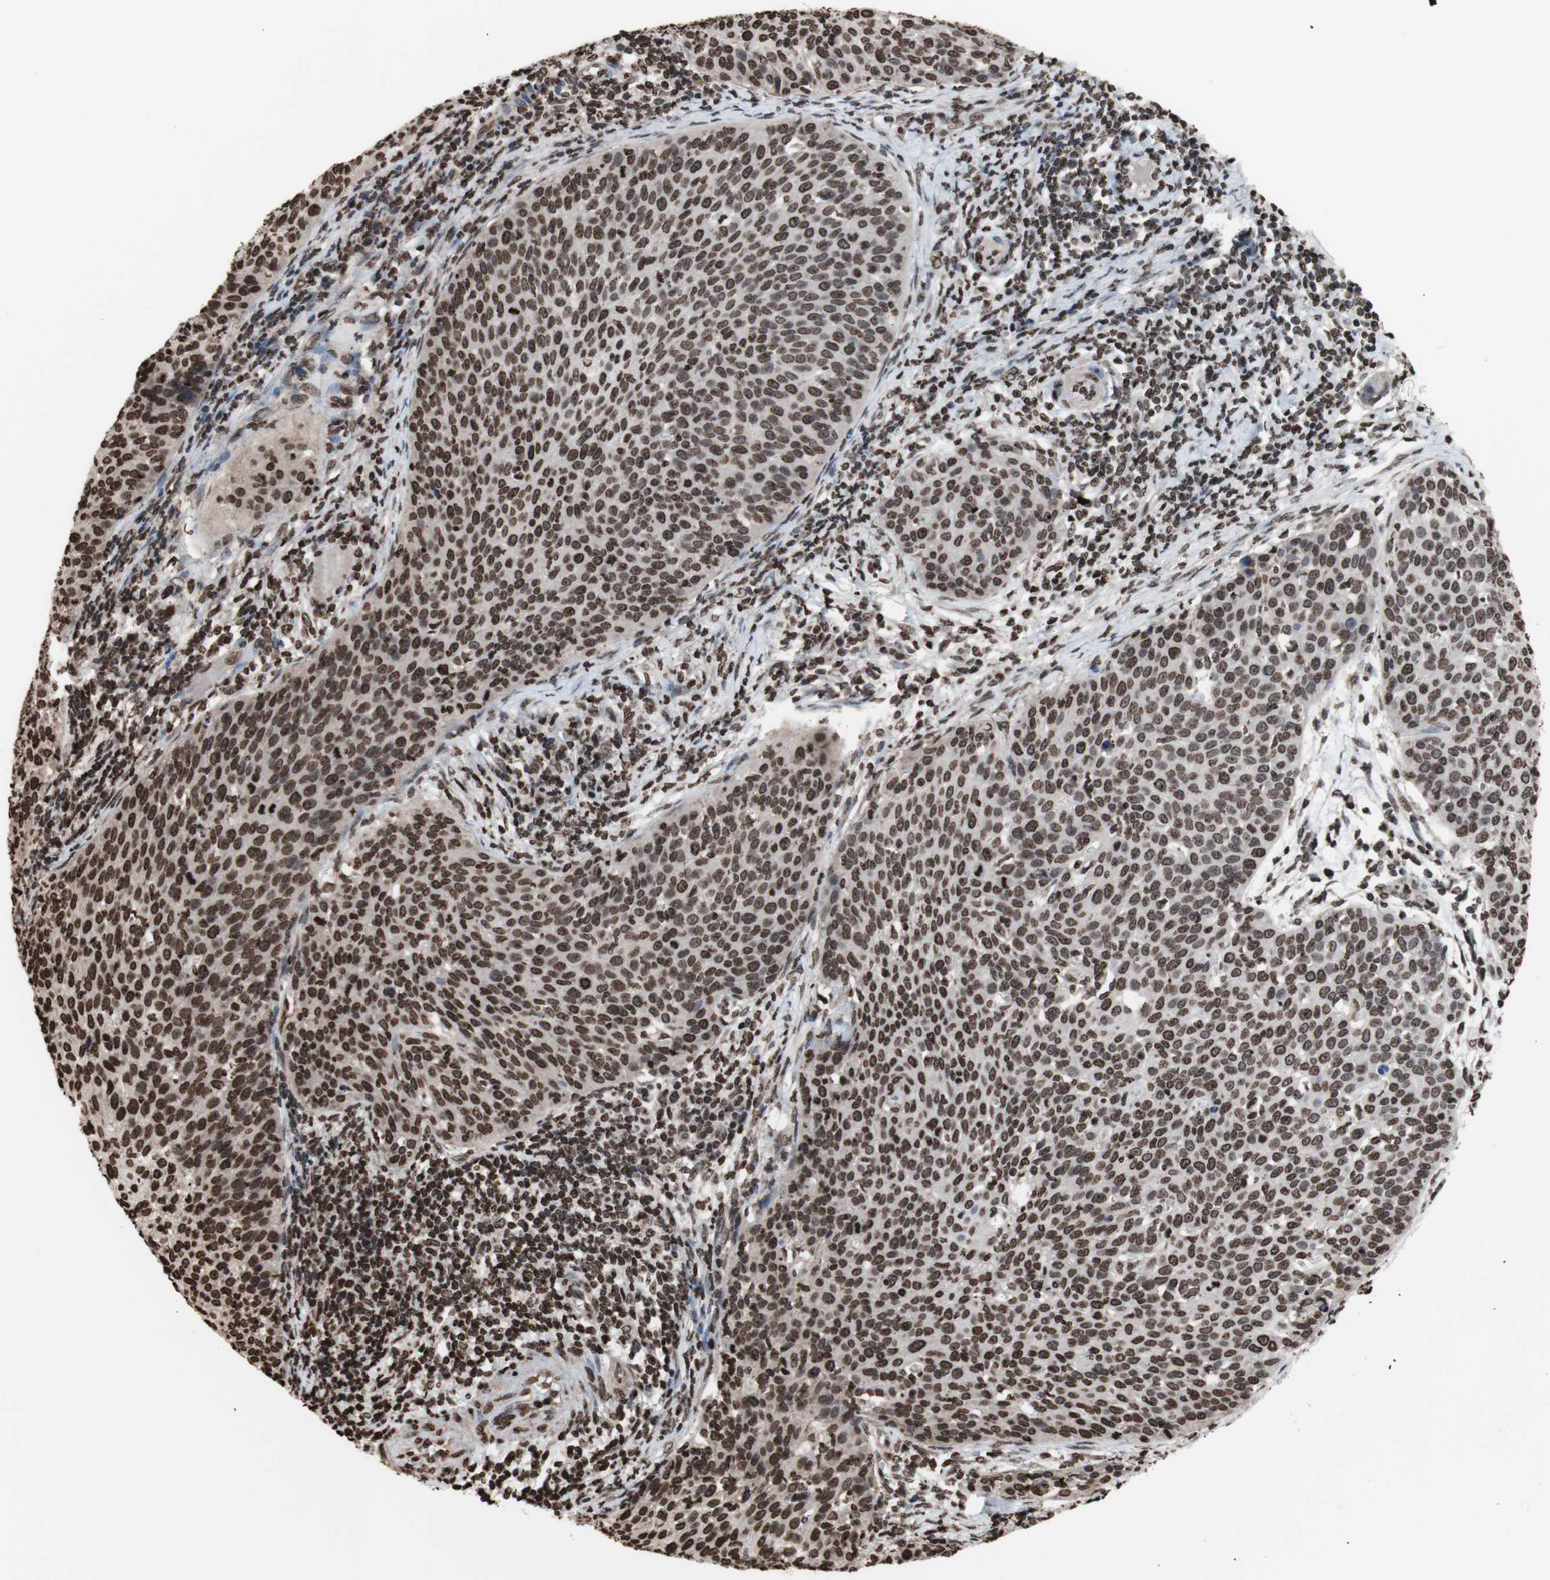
{"staining": {"intensity": "moderate", "quantity": ">75%", "location": "nuclear"}, "tissue": "cervical cancer", "cell_type": "Tumor cells", "image_type": "cancer", "snomed": [{"axis": "morphology", "description": "Squamous cell carcinoma, NOS"}, {"axis": "topography", "description": "Cervix"}], "caption": "The histopathology image demonstrates staining of cervical squamous cell carcinoma, revealing moderate nuclear protein staining (brown color) within tumor cells.", "gene": "SNAI2", "patient": {"sex": "female", "age": 38}}